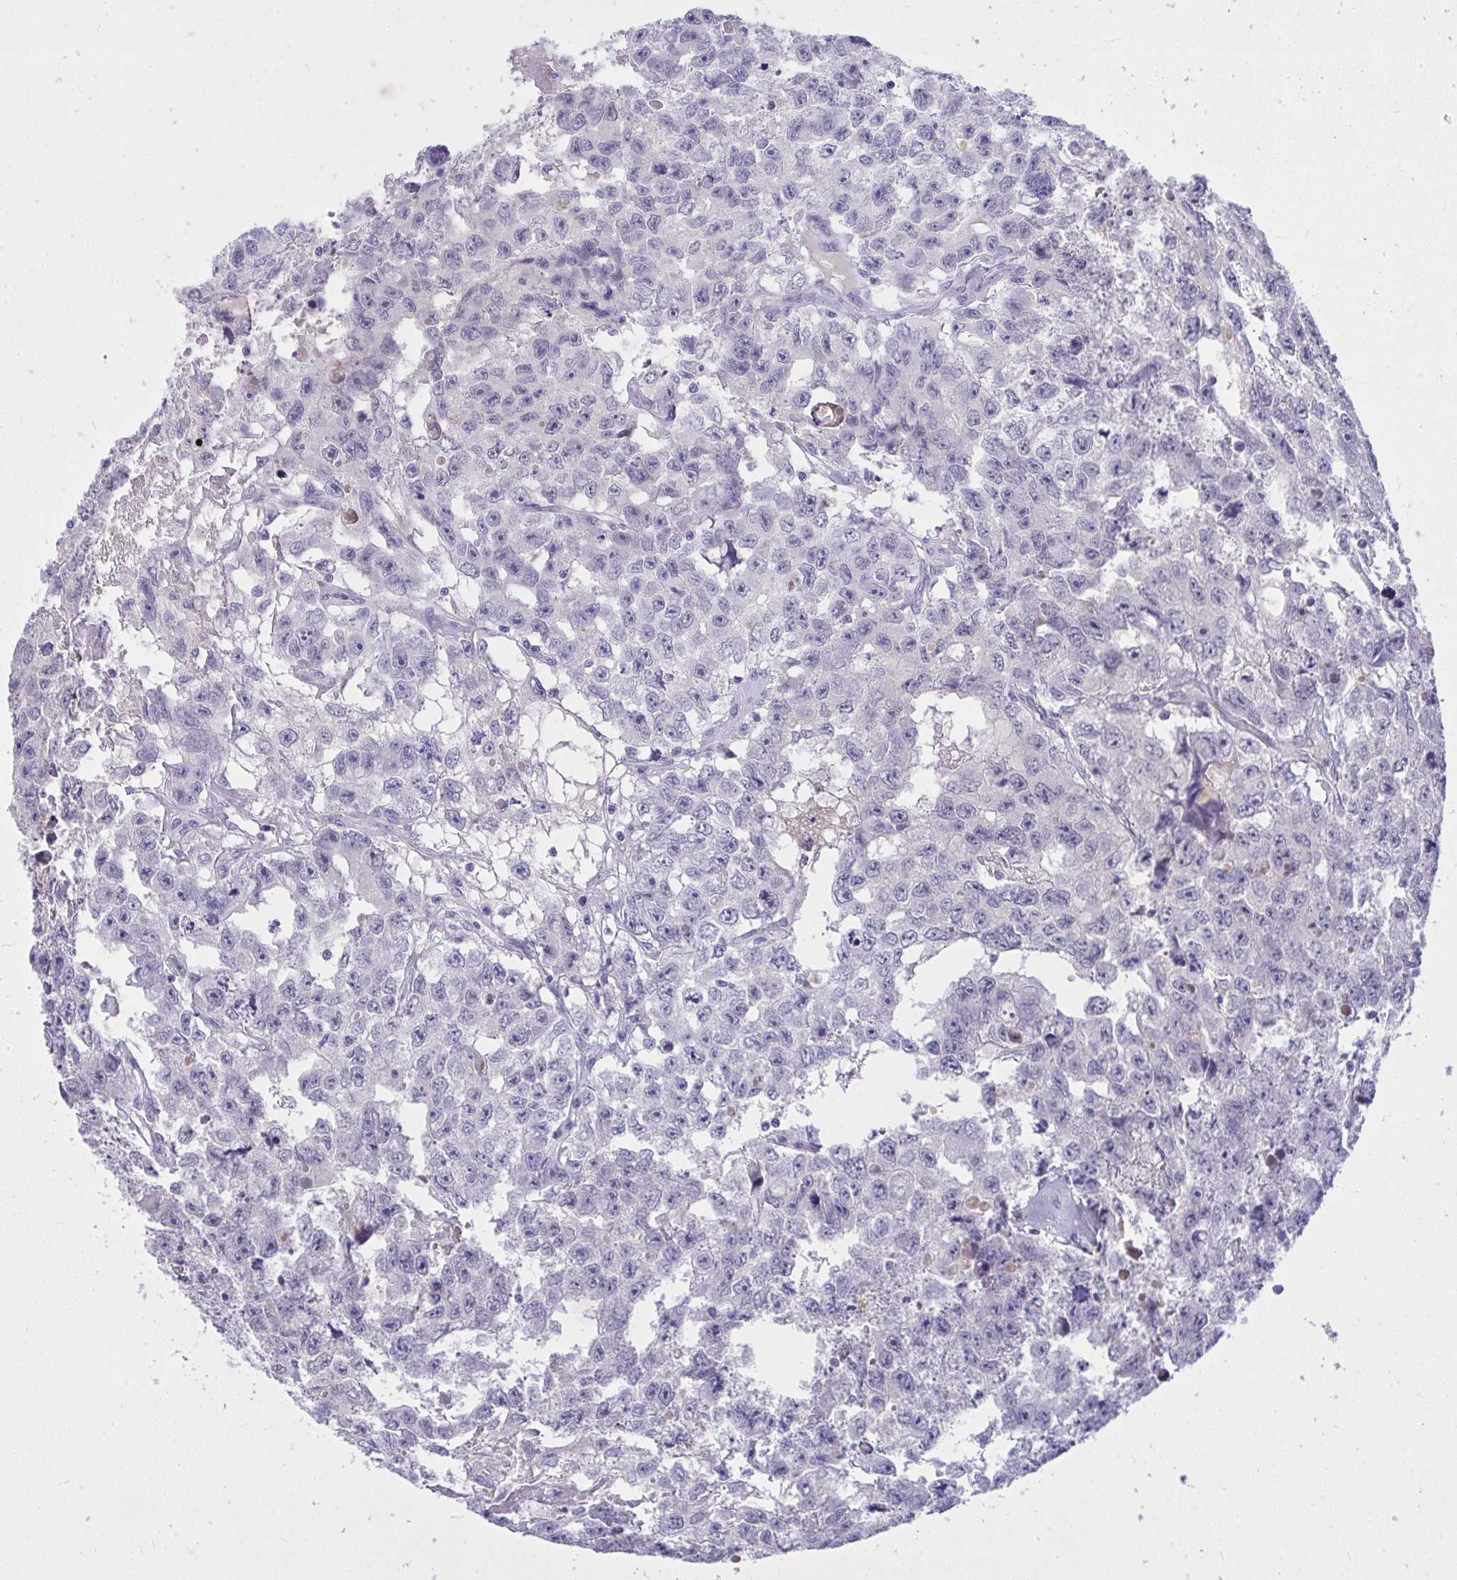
{"staining": {"intensity": "negative", "quantity": "none", "location": "none"}, "tissue": "testis cancer", "cell_type": "Tumor cells", "image_type": "cancer", "snomed": [{"axis": "morphology", "description": "Seminoma, NOS"}, {"axis": "topography", "description": "Testis"}], "caption": "High magnification brightfield microscopy of seminoma (testis) stained with DAB (3,3'-diaminobenzidine) (brown) and counterstained with hematoxylin (blue): tumor cells show no significant expression.", "gene": "PIGZ", "patient": {"sex": "male", "age": 26}}